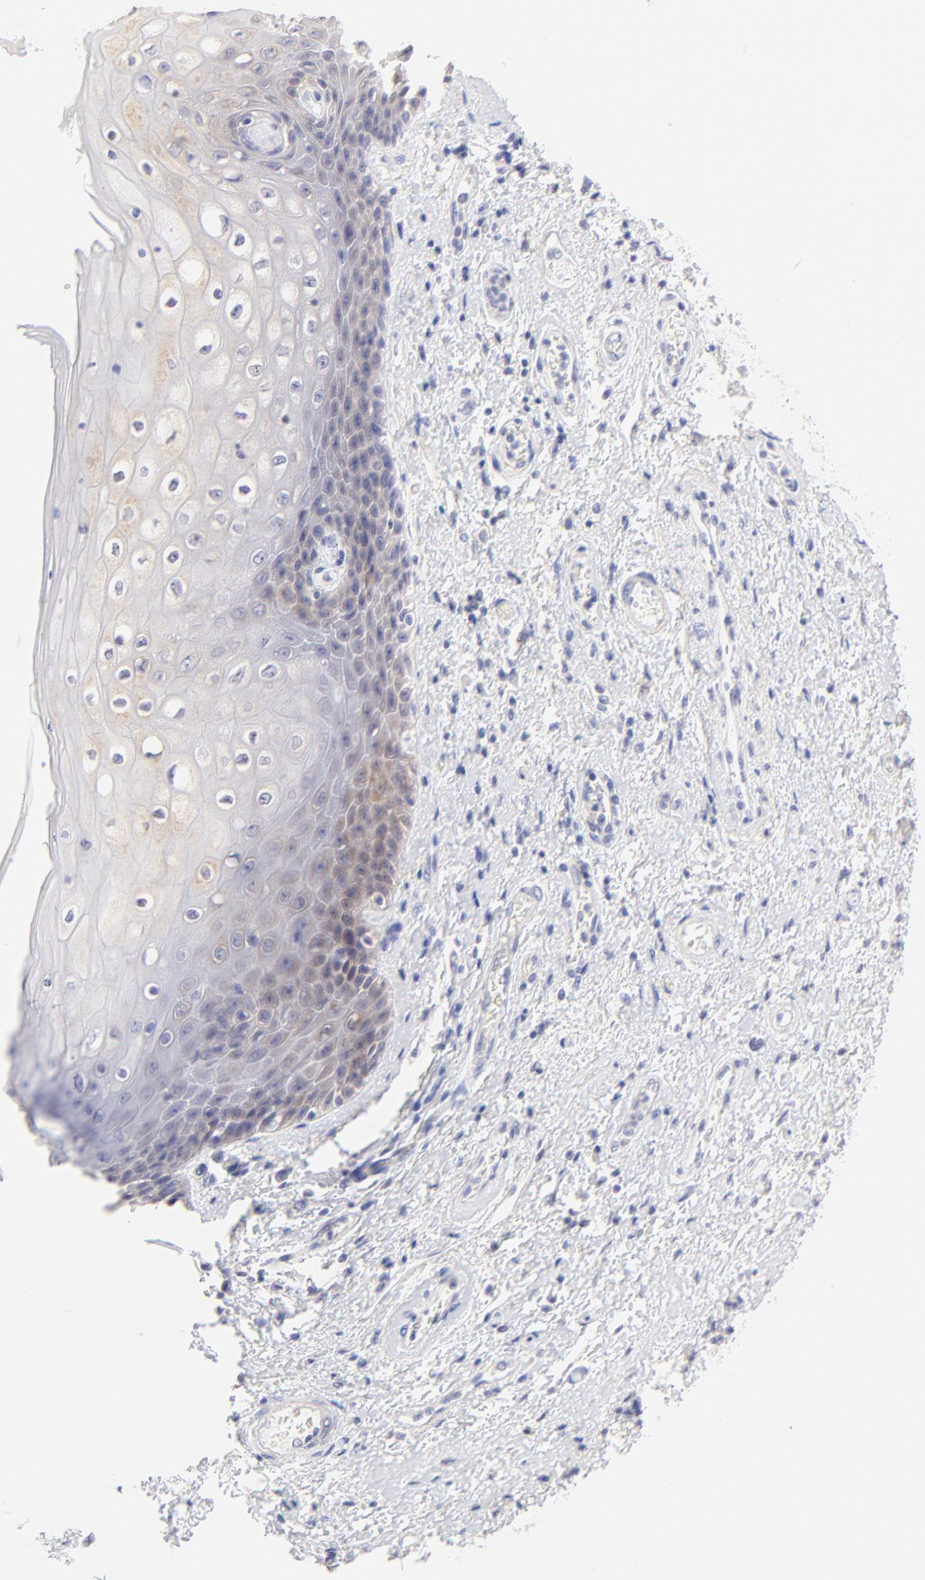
{"staining": {"intensity": "weak", "quantity": "<25%", "location": "cytoplasmic/membranous"}, "tissue": "skin", "cell_type": "Epidermal cells", "image_type": "normal", "snomed": [{"axis": "morphology", "description": "Normal tissue, NOS"}, {"axis": "topography", "description": "Anal"}], "caption": "Protein analysis of normal skin displays no significant expression in epidermal cells. (Stains: DAB (3,3'-diaminobenzidine) immunohistochemistry with hematoxylin counter stain, Microscopy: brightfield microscopy at high magnification).", "gene": "EBP", "patient": {"sex": "female", "age": 46}}